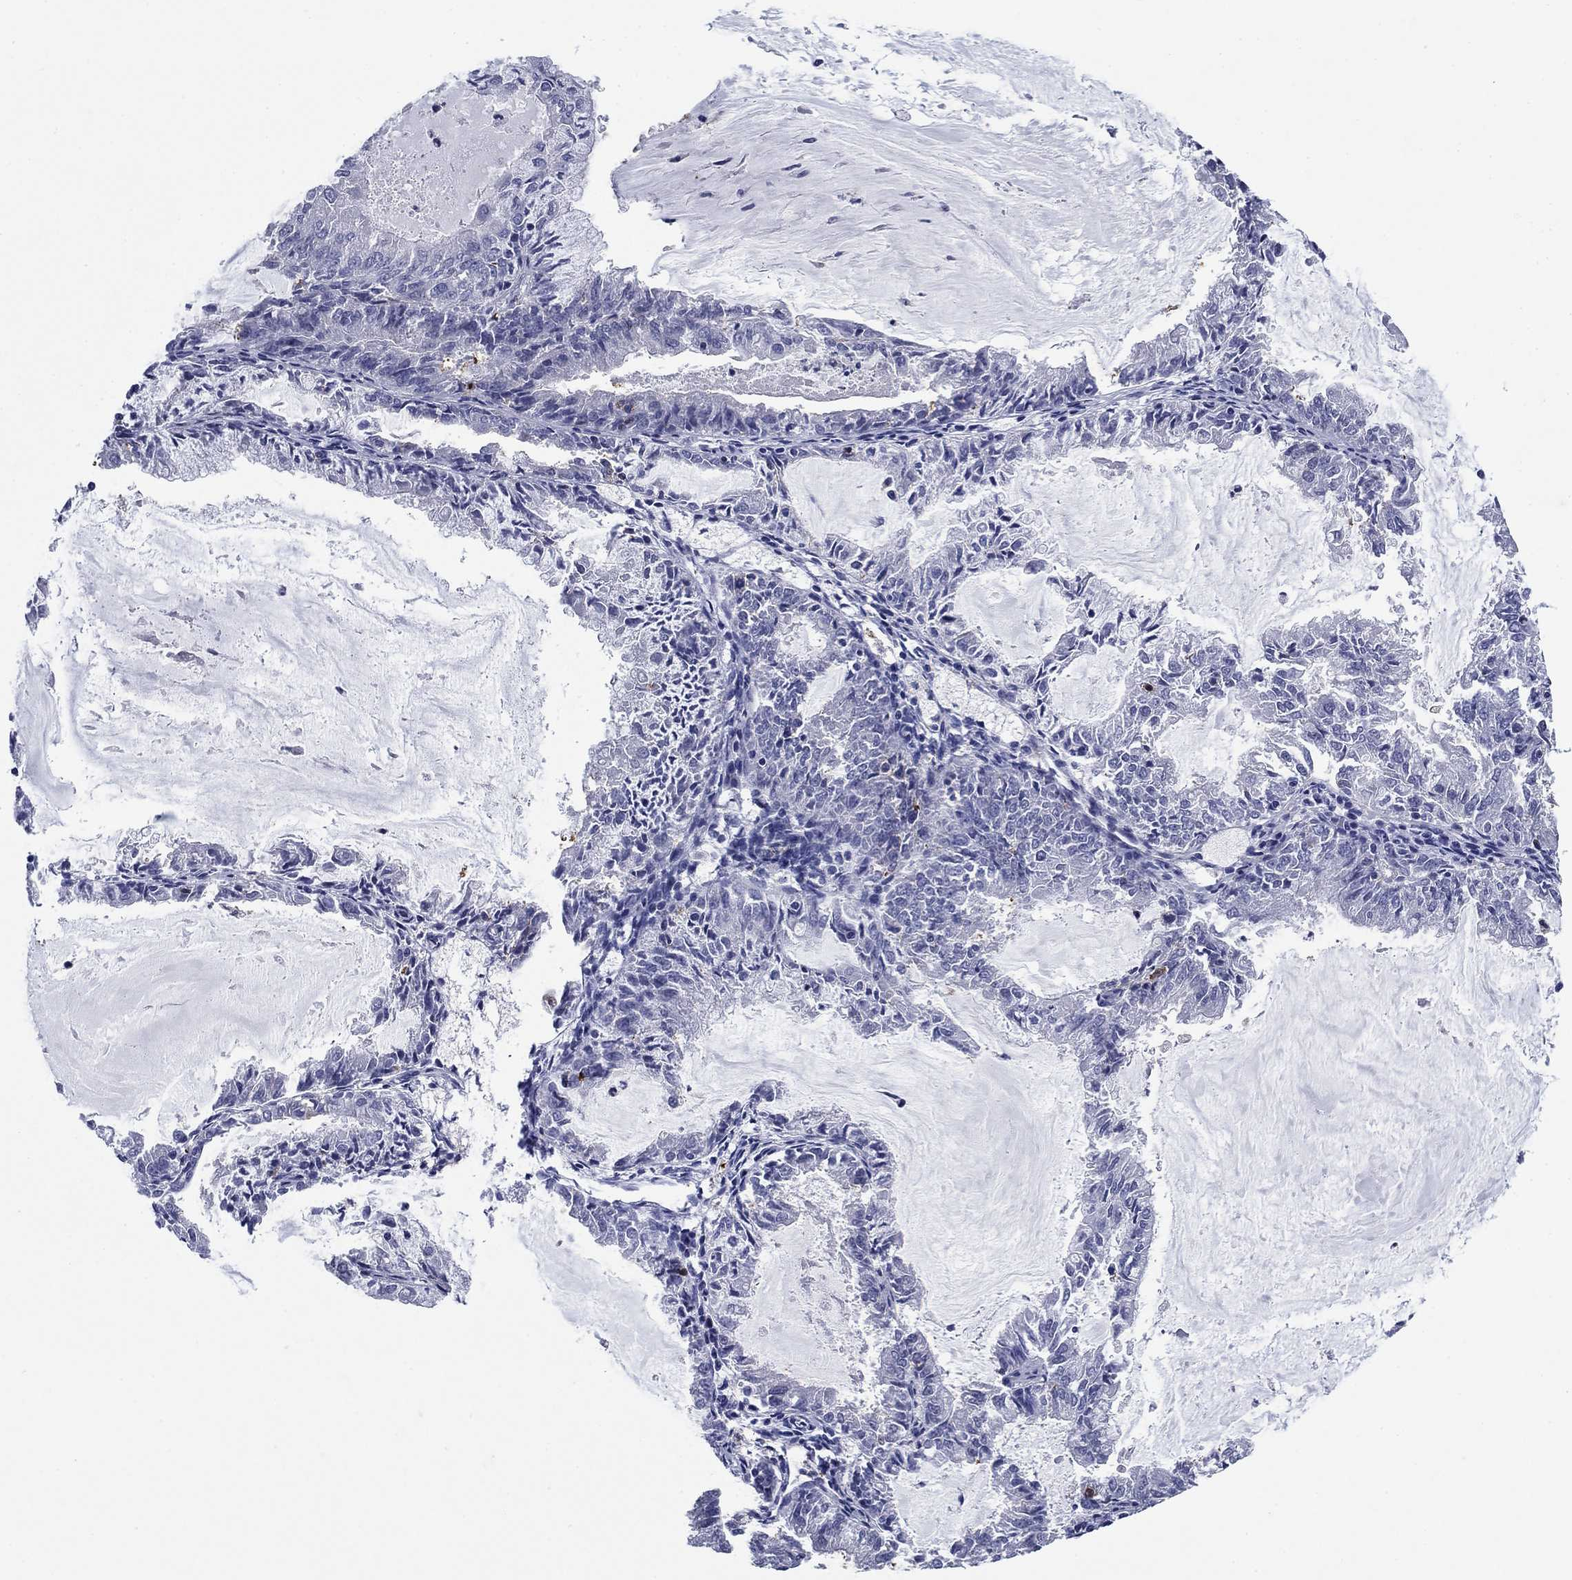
{"staining": {"intensity": "negative", "quantity": "none", "location": "none"}, "tissue": "endometrial cancer", "cell_type": "Tumor cells", "image_type": "cancer", "snomed": [{"axis": "morphology", "description": "Adenocarcinoma, NOS"}, {"axis": "topography", "description": "Endometrium"}], "caption": "A high-resolution histopathology image shows IHC staining of endometrial cancer (adenocarcinoma), which displays no significant positivity in tumor cells.", "gene": "STMN1", "patient": {"sex": "female", "age": 57}}